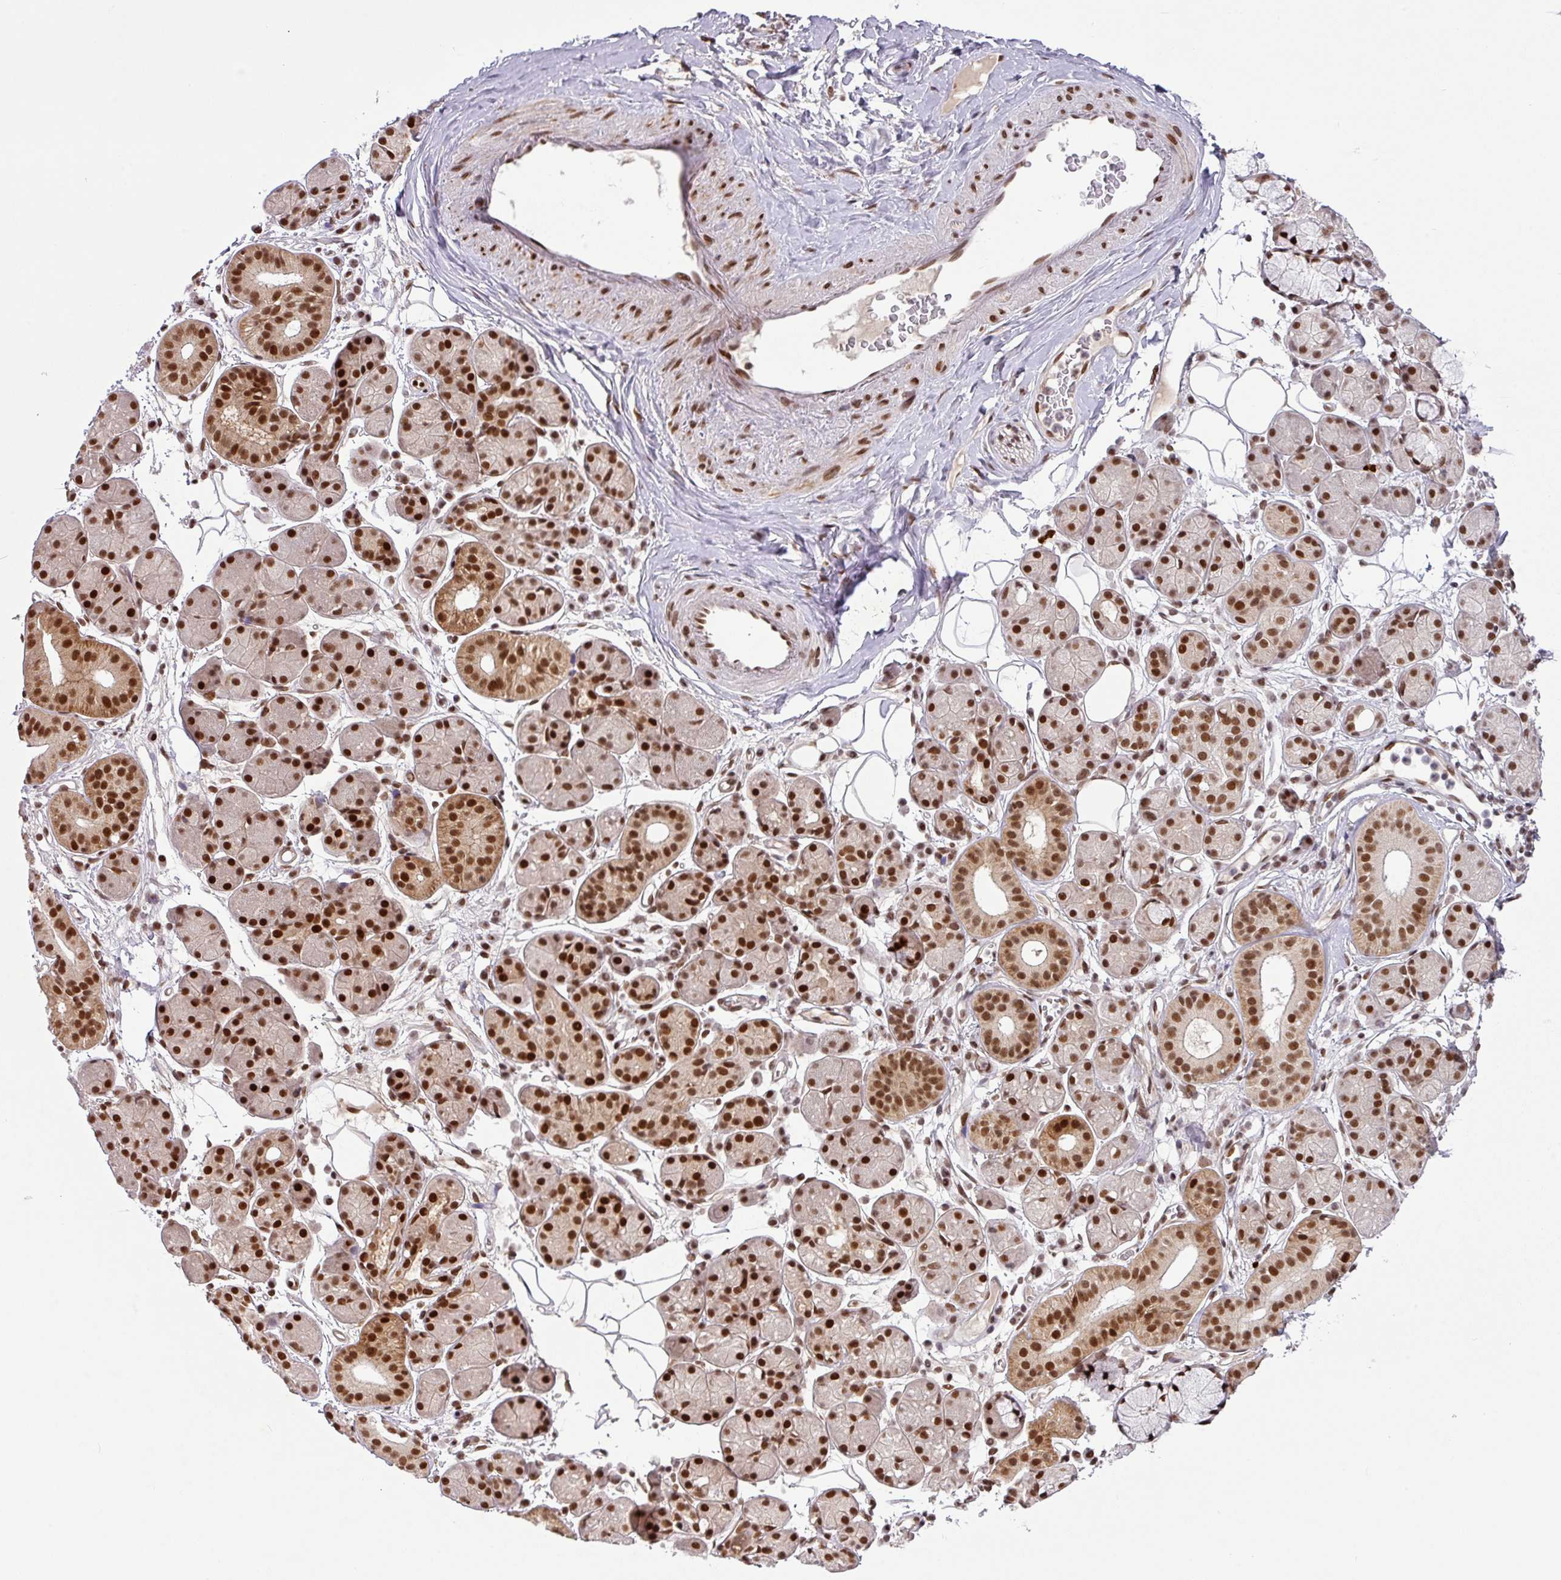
{"staining": {"intensity": "strong", "quantity": ">75%", "location": "nuclear"}, "tissue": "salivary gland", "cell_type": "Glandular cells", "image_type": "normal", "snomed": [{"axis": "morphology", "description": "Squamous cell carcinoma, NOS"}, {"axis": "topography", "description": "Skin"}, {"axis": "topography", "description": "Head-Neck"}], "caption": "A brown stain labels strong nuclear expression of a protein in glandular cells of benign human salivary gland. (Stains: DAB in brown, nuclei in blue, Microscopy: brightfield microscopy at high magnification).", "gene": "SRSF2", "patient": {"sex": "male", "age": 80}}